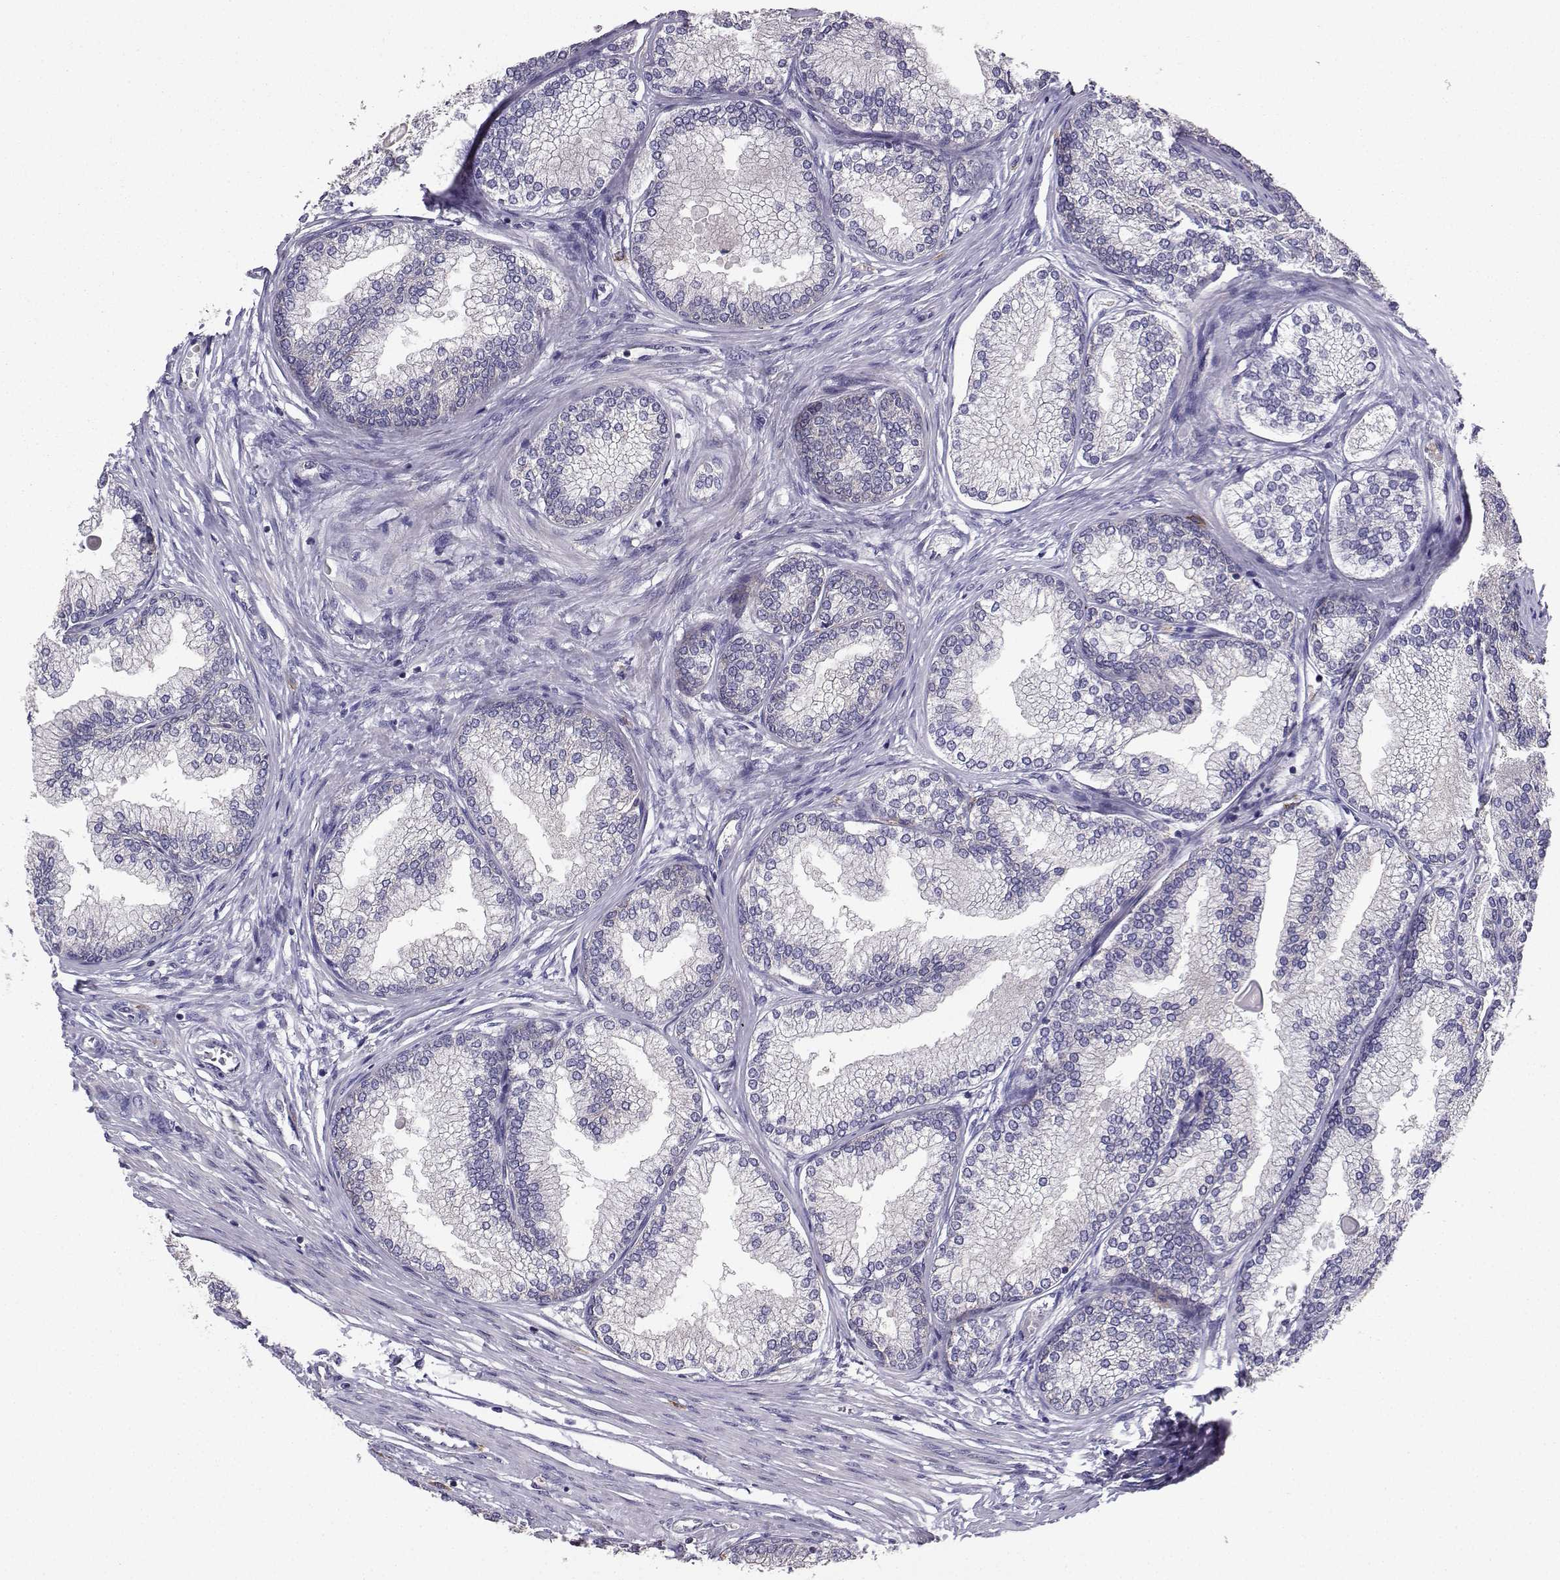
{"staining": {"intensity": "moderate", "quantity": "<25%", "location": "cytoplasmic/membranous"}, "tissue": "prostate", "cell_type": "Glandular cells", "image_type": "normal", "snomed": [{"axis": "morphology", "description": "Normal tissue, NOS"}, {"axis": "topography", "description": "Prostate"}], "caption": "Immunohistochemical staining of unremarkable human prostate exhibits moderate cytoplasmic/membranous protein expression in about <25% of glandular cells. (IHC, brightfield microscopy, high magnification).", "gene": "STXBP5", "patient": {"sex": "male", "age": 72}}